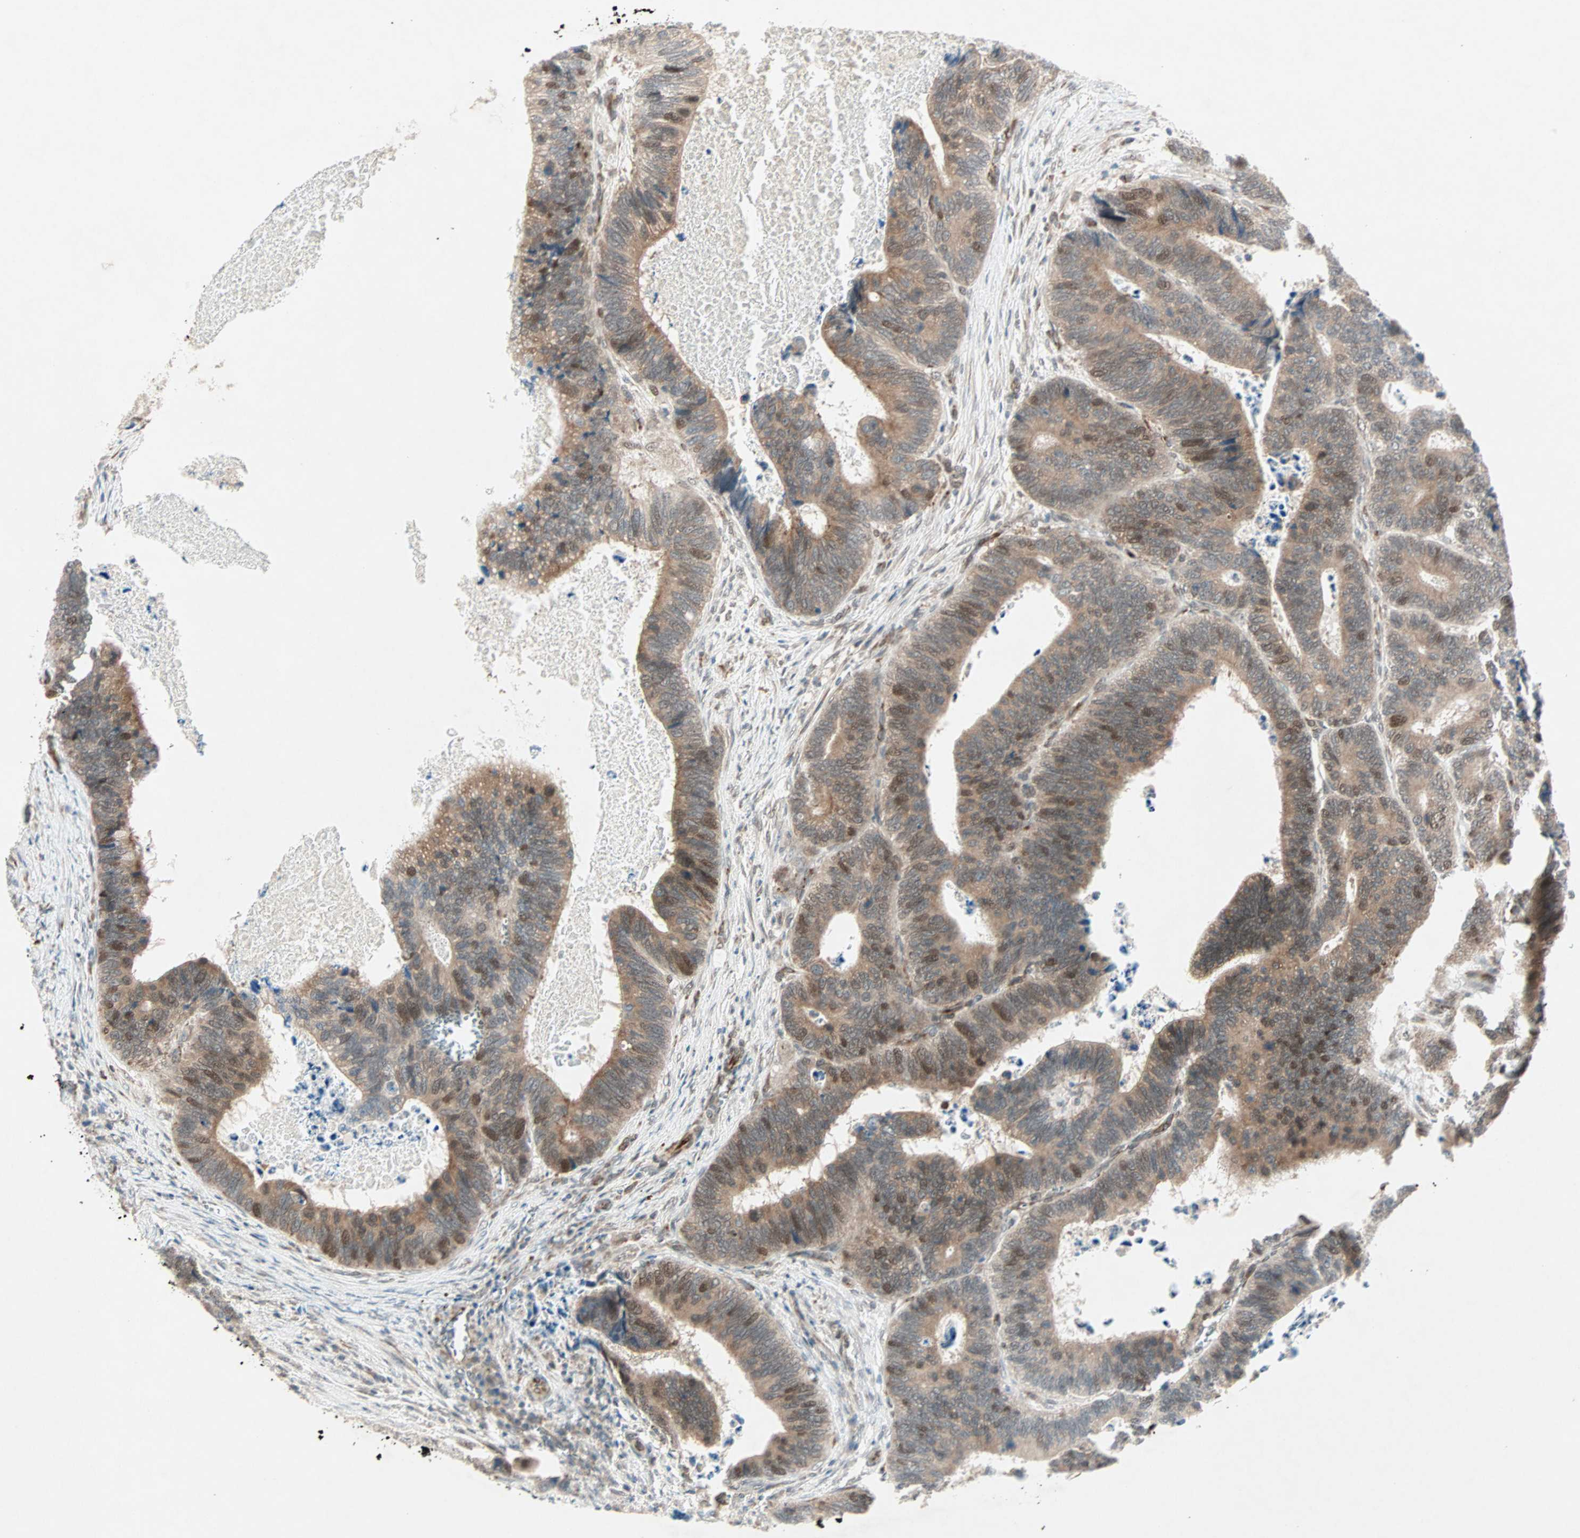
{"staining": {"intensity": "moderate", "quantity": ">75%", "location": "cytoplasmic/membranous,nuclear"}, "tissue": "colorectal cancer", "cell_type": "Tumor cells", "image_type": "cancer", "snomed": [{"axis": "morphology", "description": "Adenocarcinoma, NOS"}, {"axis": "topography", "description": "Colon"}], "caption": "Colorectal cancer stained with a protein marker exhibits moderate staining in tumor cells.", "gene": "ZNF37A", "patient": {"sex": "male", "age": 72}}